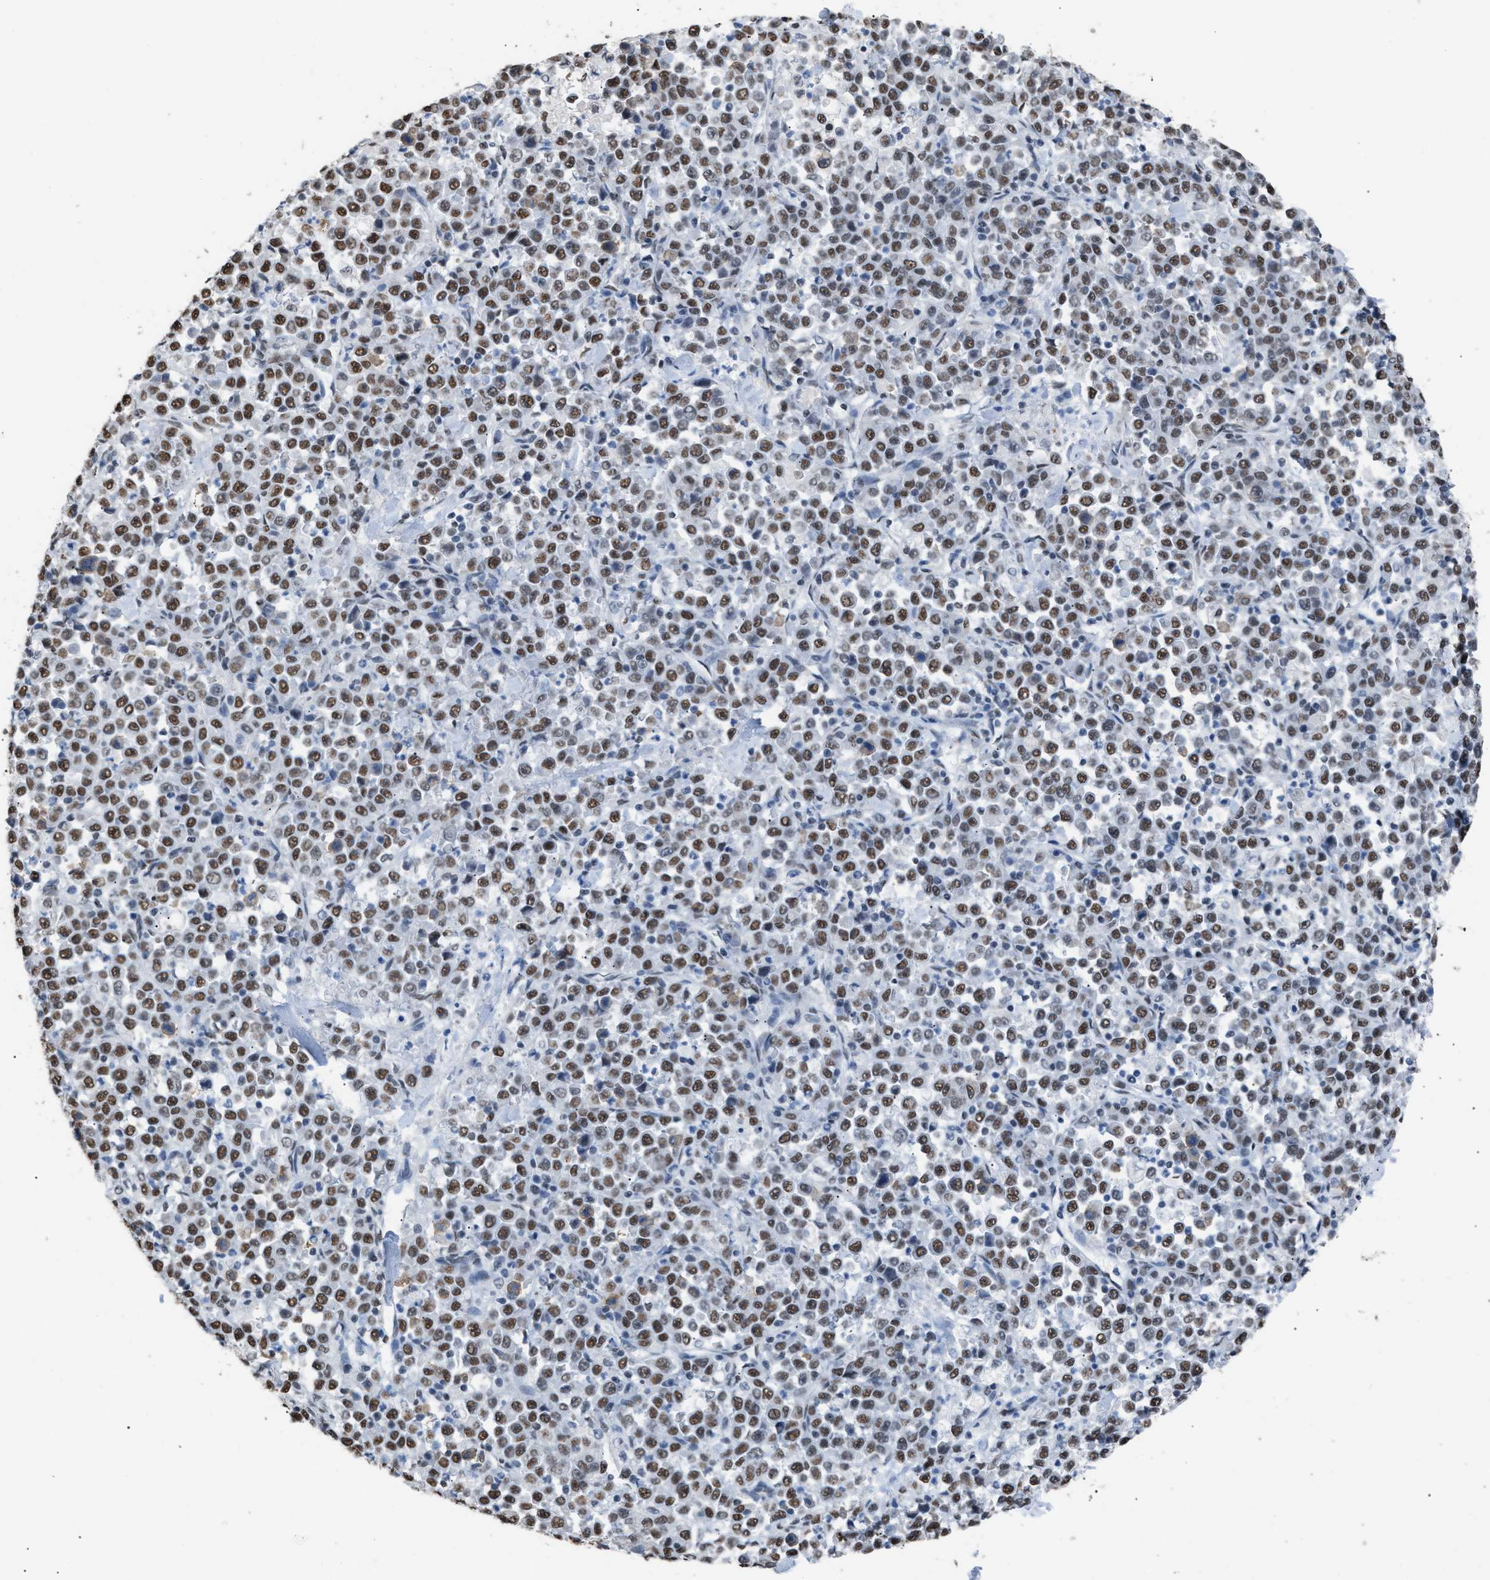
{"staining": {"intensity": "moderate", "quantity": ">75%", "location": "nuclear"}, "tissue": "stomach cancer", "cell_type": "Tumor cells", "image_type": "cancer", "snomed": [{"axis": "morphology", "description": "Normal tissue, NOS"}, {"axis": "morphology", "description": "Adenocarcinoma, NOS"}, {"axis": "topography", "description": "Stomach, upper"}, {"axis": "topography", "description": "Stomach"}], "caption": "A brown stain shows moderate nuclear expression of a protein in human stomach adenocarcinoma tumor cells.", "gene": "CCAR2", "patient": {"sex": "male", "age": 59}}